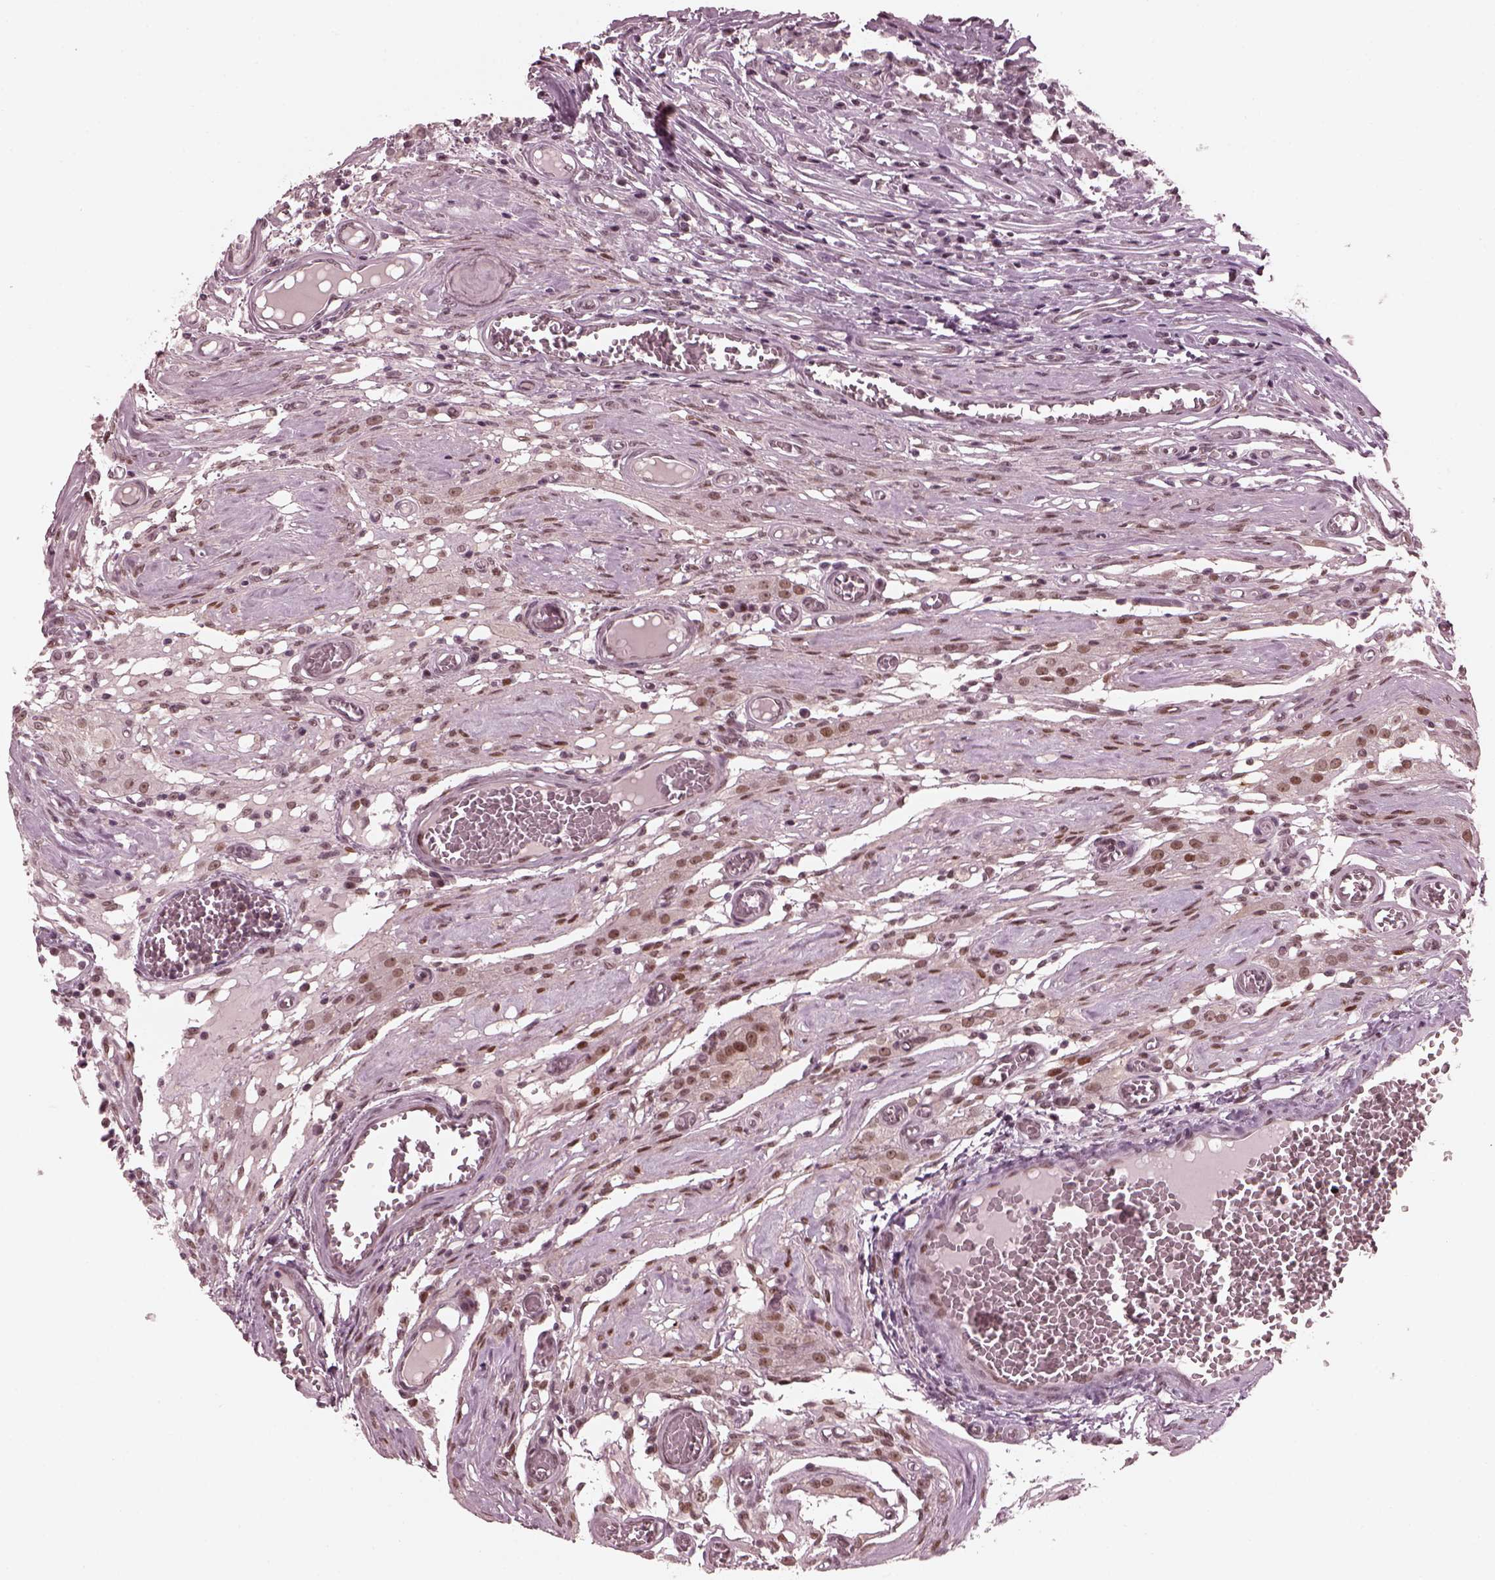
{"staining": {"intensity": "moderate", "quantity": "25%-75%", "location": "nuclear"}, "tissue": "testis cancer", "cell_type": "Tumor cells", "image_type": "cancer", "snomed": [{"axis": "morphology", "description": "Carcinoma, Embryonal, NOS"}, {"axis": "topography", "description": "Testis"}], "caption": "The photomicrograph shows immunohistochemical staining of embryonal carcinoma (testis). There is moderate nuclear expression is seen in about 25%-75% of tumor cells. (DAB IHC with brightfield microscopy, high magnification).", "gene": "TRIB3", "patient": {"sex": "male", "age": 36}}